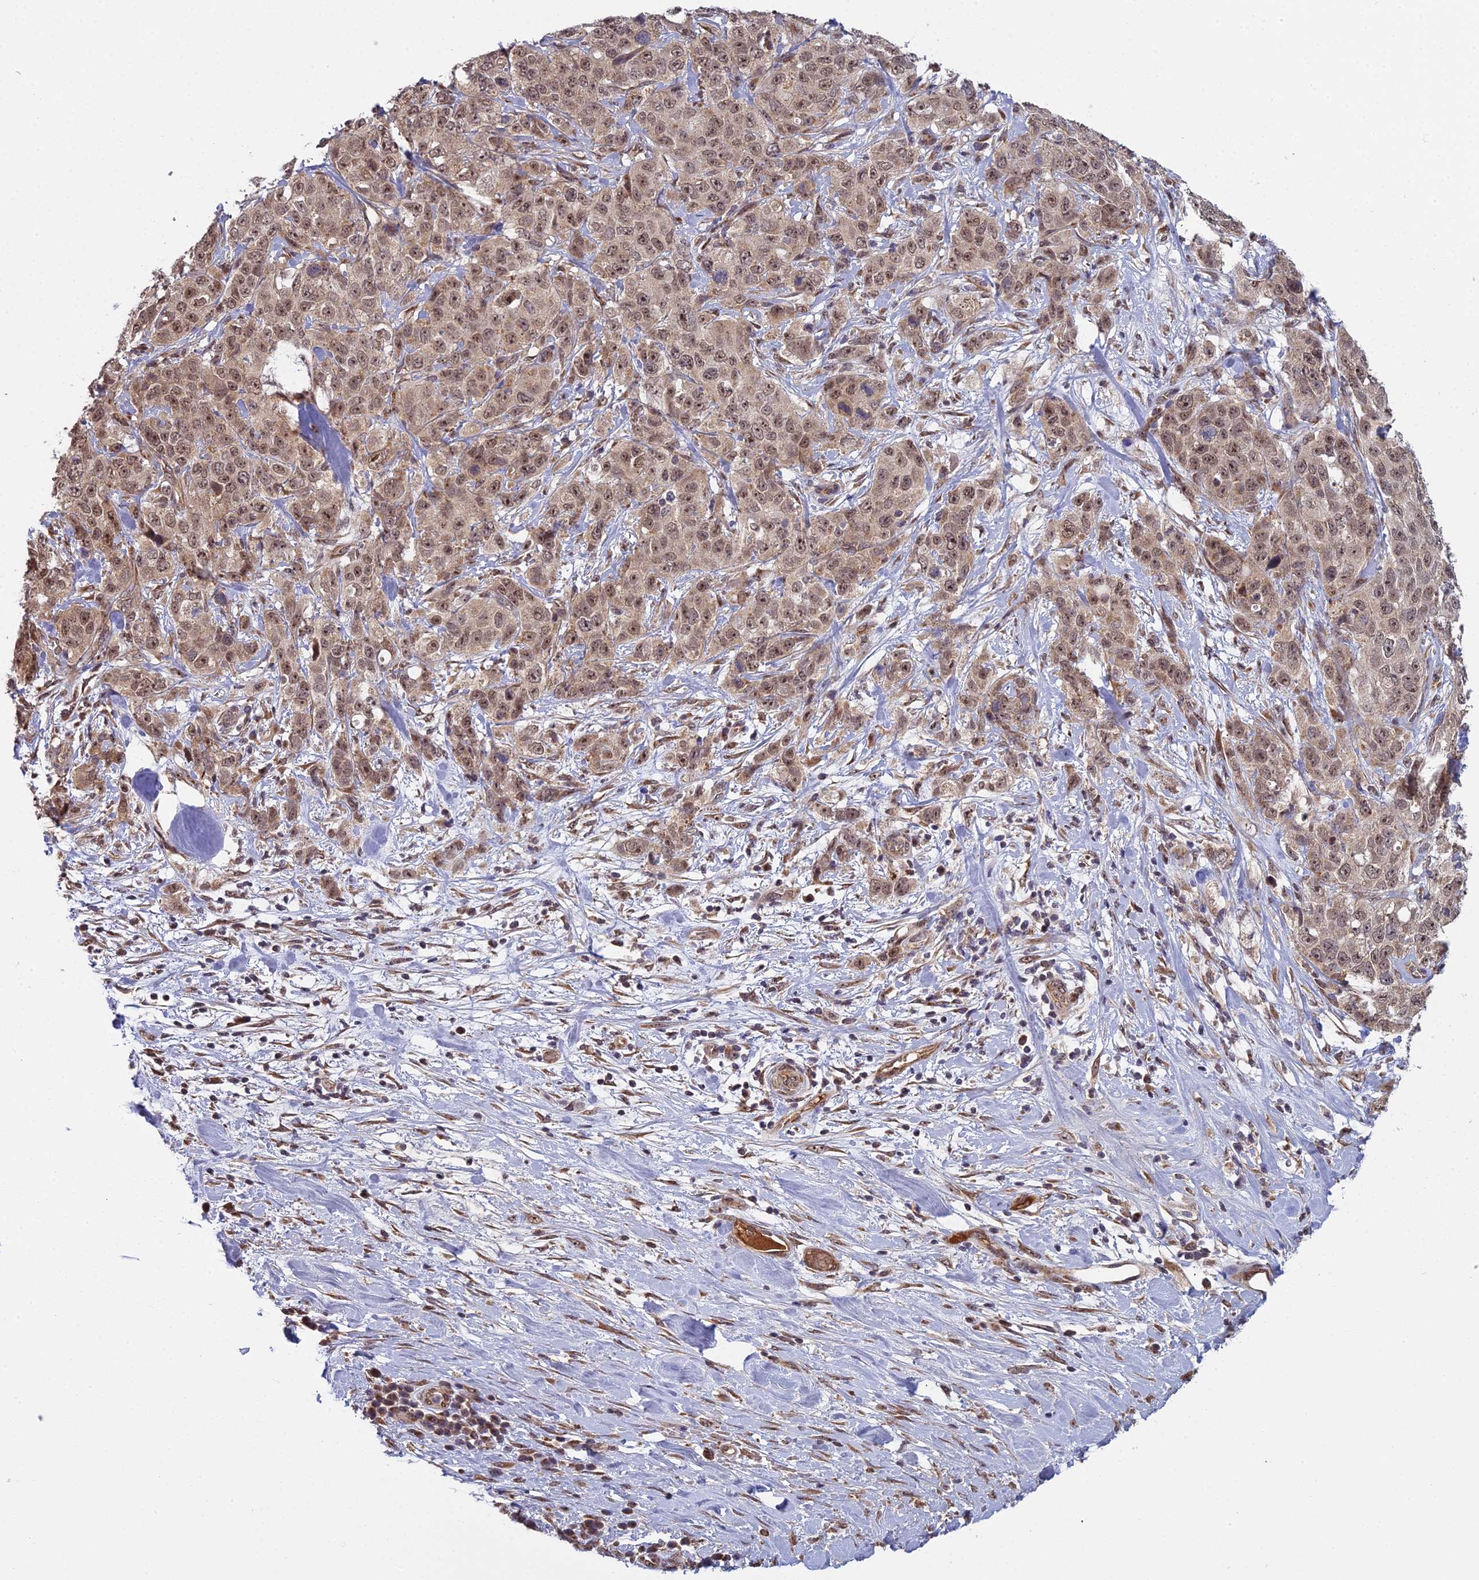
{"staining": {"intensity": "moderate", "quantity": ">75%", "location": "nuclear"}, "tissue": "stomach cancer", "cell_type": "Tumor cells", "image_type": "cancer", "snomed": [{"axis": "morphology", "description": "Adenocarcinoma, NOS"}, {"axis": "topography", "description": "Stomach"}], "caption": "Protein staining demonstrates moderate nuclear expression in about >75% of tumor cells in adenocarcinoma (stomach). (brown staining indicates protein expression, while blue staining denotes nuclei).", "gene": "MEOX1", "patient": {"sex": "male", "age": 48}}